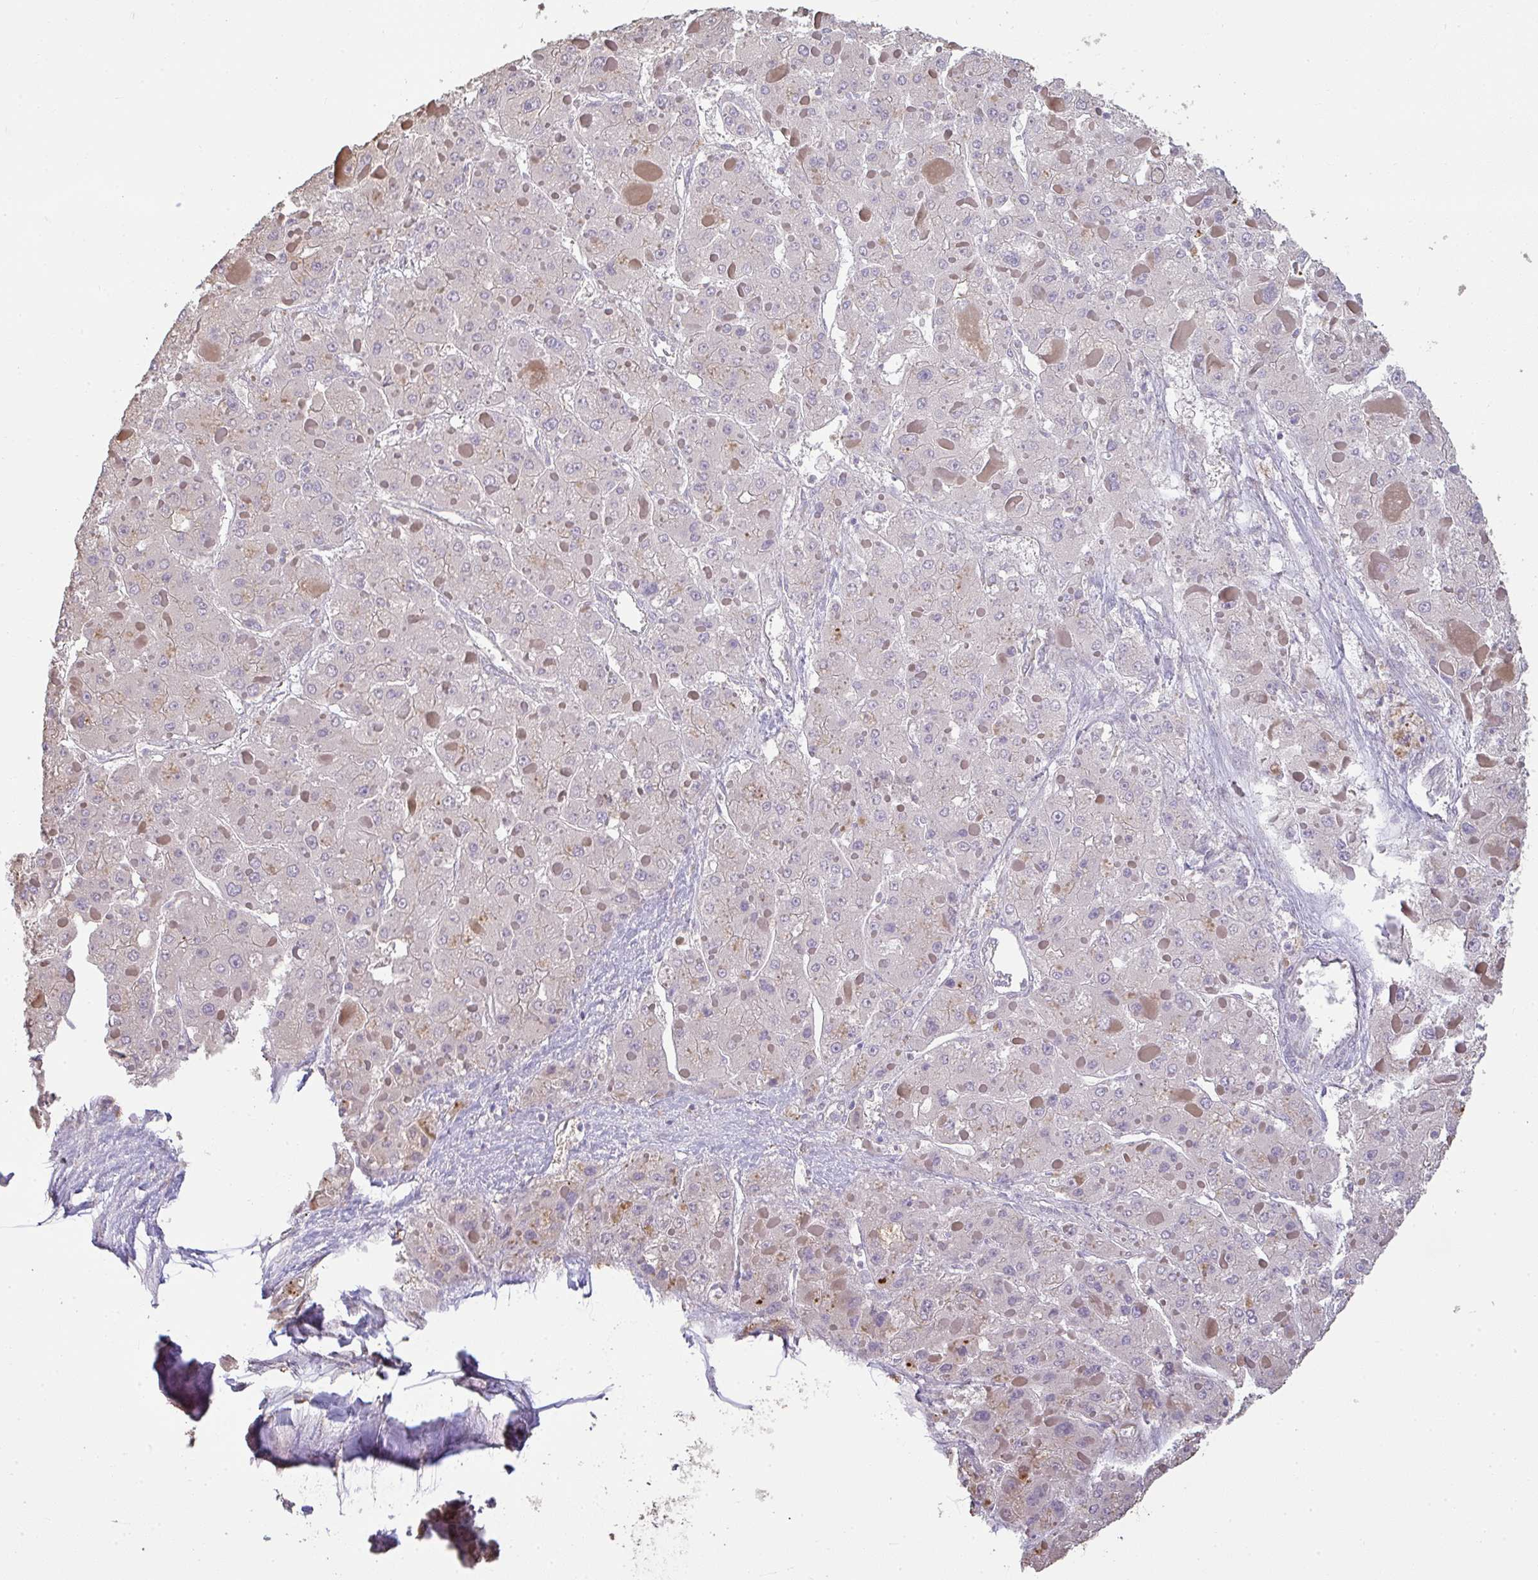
{"staining": {"intensity": "negative", "quantity": "none", "location": "none"}, "tissue": "liver cancer", "cell_type": "Tumor cells", "image_type": "cancer", "snomed": [{"axis": "morphology", "description": "Carcinoma, Hepatocellular, NOS"}, {"axis": "topography", "description": "Liver"}], "caption": "Micrograph shows no significant protein staining in tumor cells of liver cancer.", "gene": "BRINP3", "patient": {"sex": "female", "age": 73}}